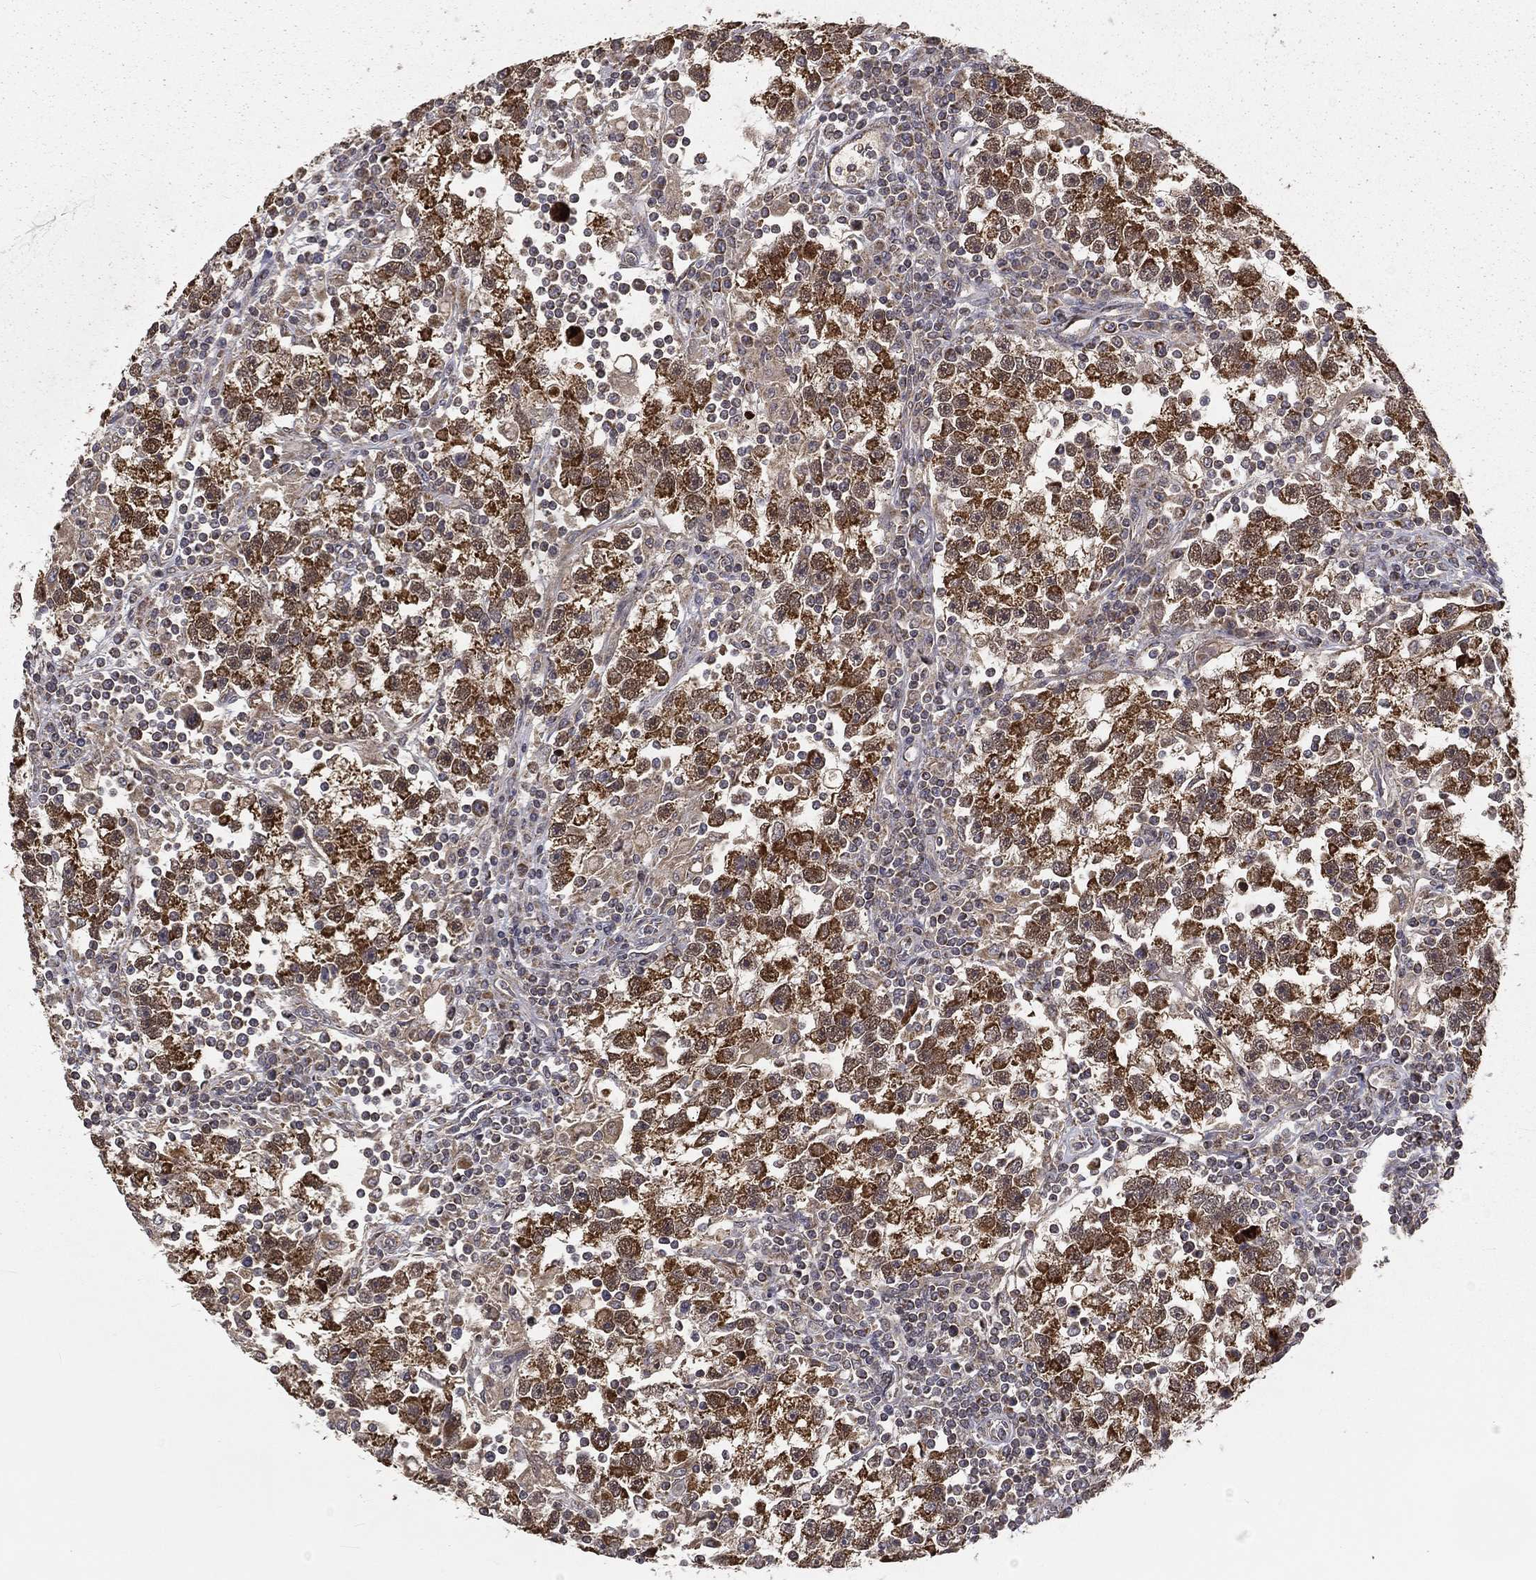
{"staining": {"intensity": "strong", "quantity": ">75%", "location": "cytoplasmic/membranous"}, "tissue": "testis cancer", "cell_type": "Tumor cells", "image_type": "cancer", "snomed": [{"axis": "morphology", "description": "Seminoma, NOS"}, {"axis": "topography", "description": "Testis"}], "caption": "This histopathology image displays testis cancer (seminoma) stained with IHC to label a protein in brown. The cytoplasmic/membranous of tumor cells show strong positivity for the protein. Nuclei are counter-stained blue.", "gene": "MRPL46", "patient": {"sex": "male", "age": 47}}